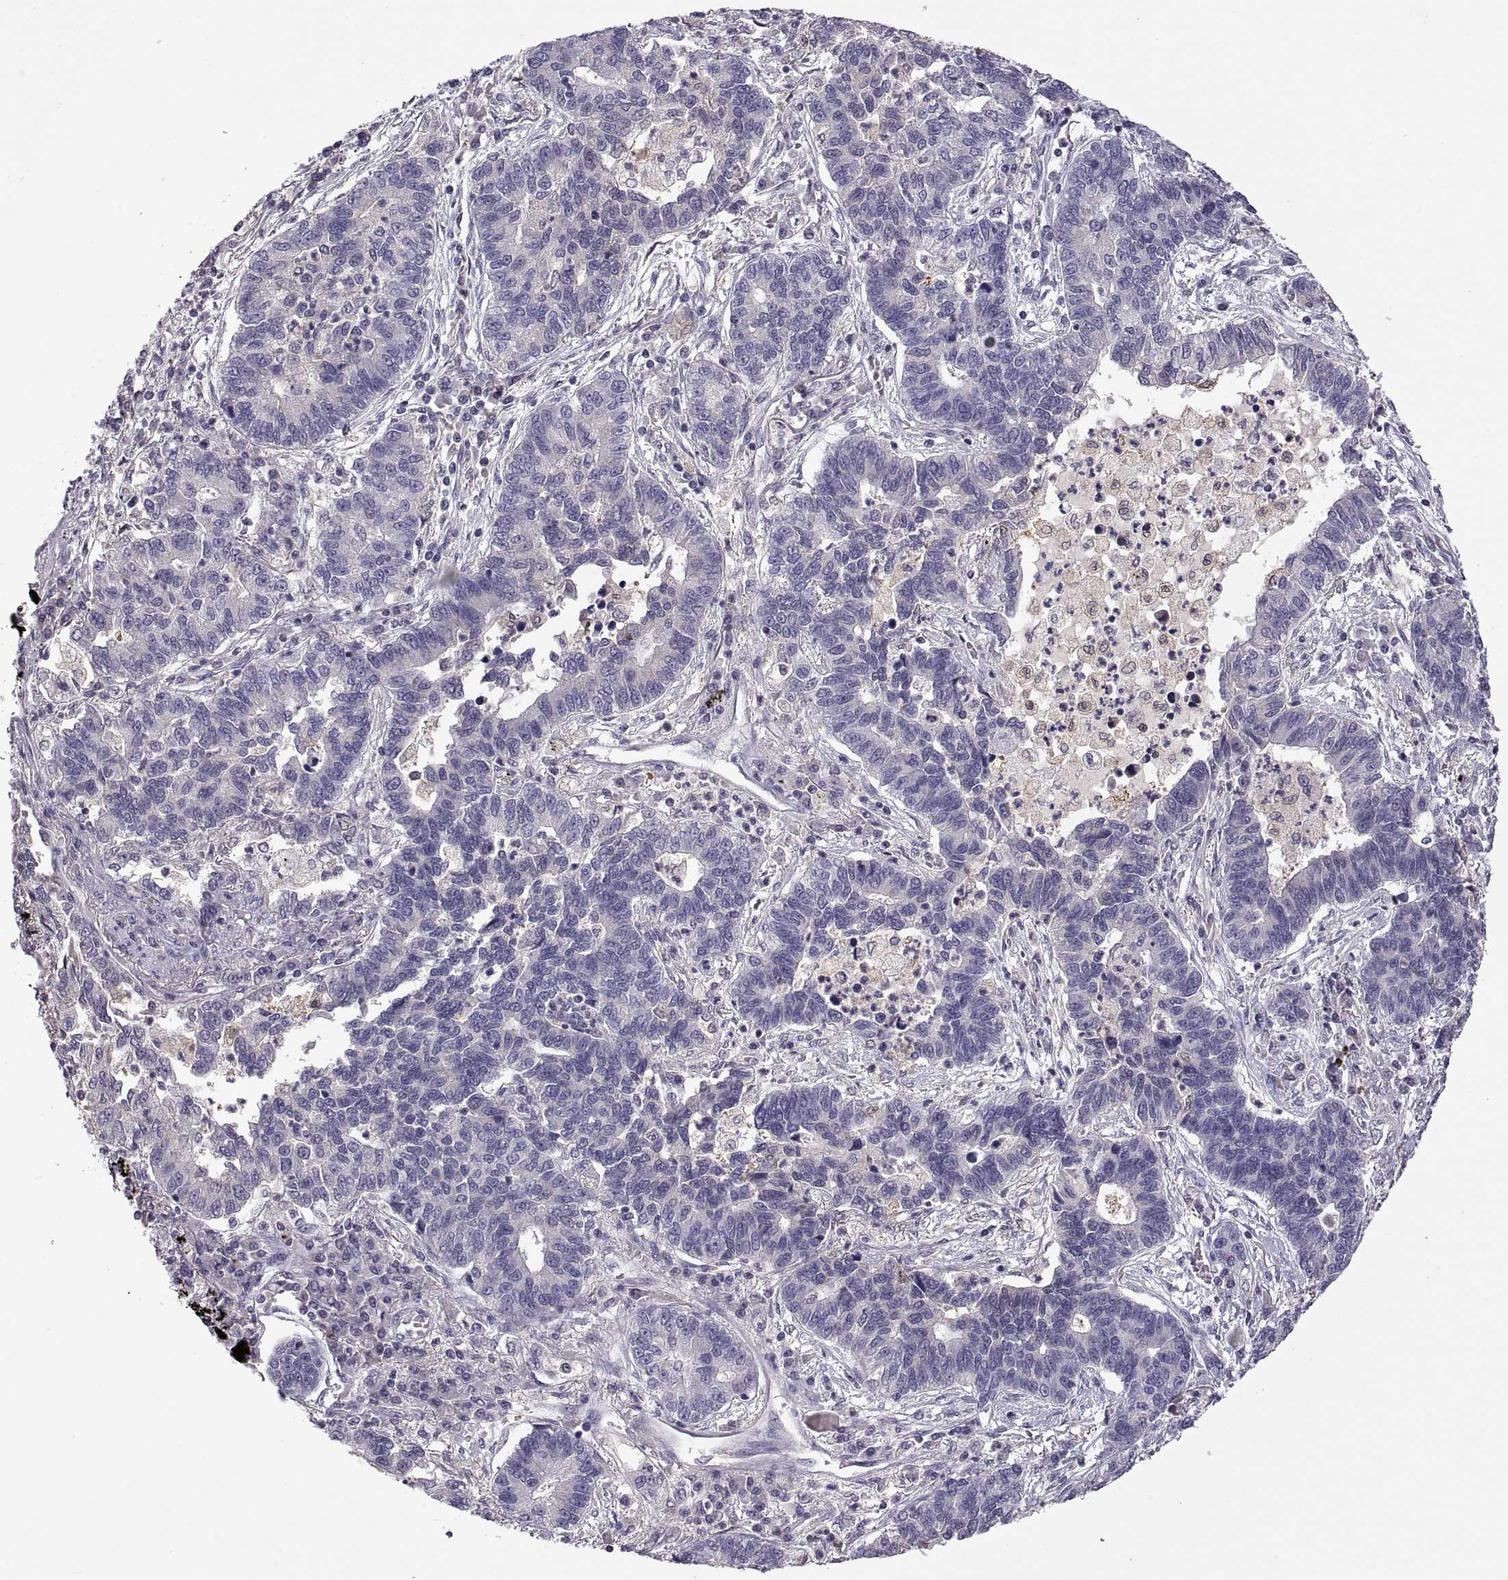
{"staining": {"intensity": "negative", "quantity": "none", "location": "none"}, "tissue": "lung cancer", "cell_type": "Tumor cells", "image_type": "cancer", "snomed": [{"axis": "morphology", "description": "Adenocarcinoma, NOS"}, {"axis": "topography", "description": "Lung"}], "caption": "The image shows no significant positivity in tumor cells of lung cancer.", "gene": "FGF9", "patient": {"sex": "female", "age": 57}}